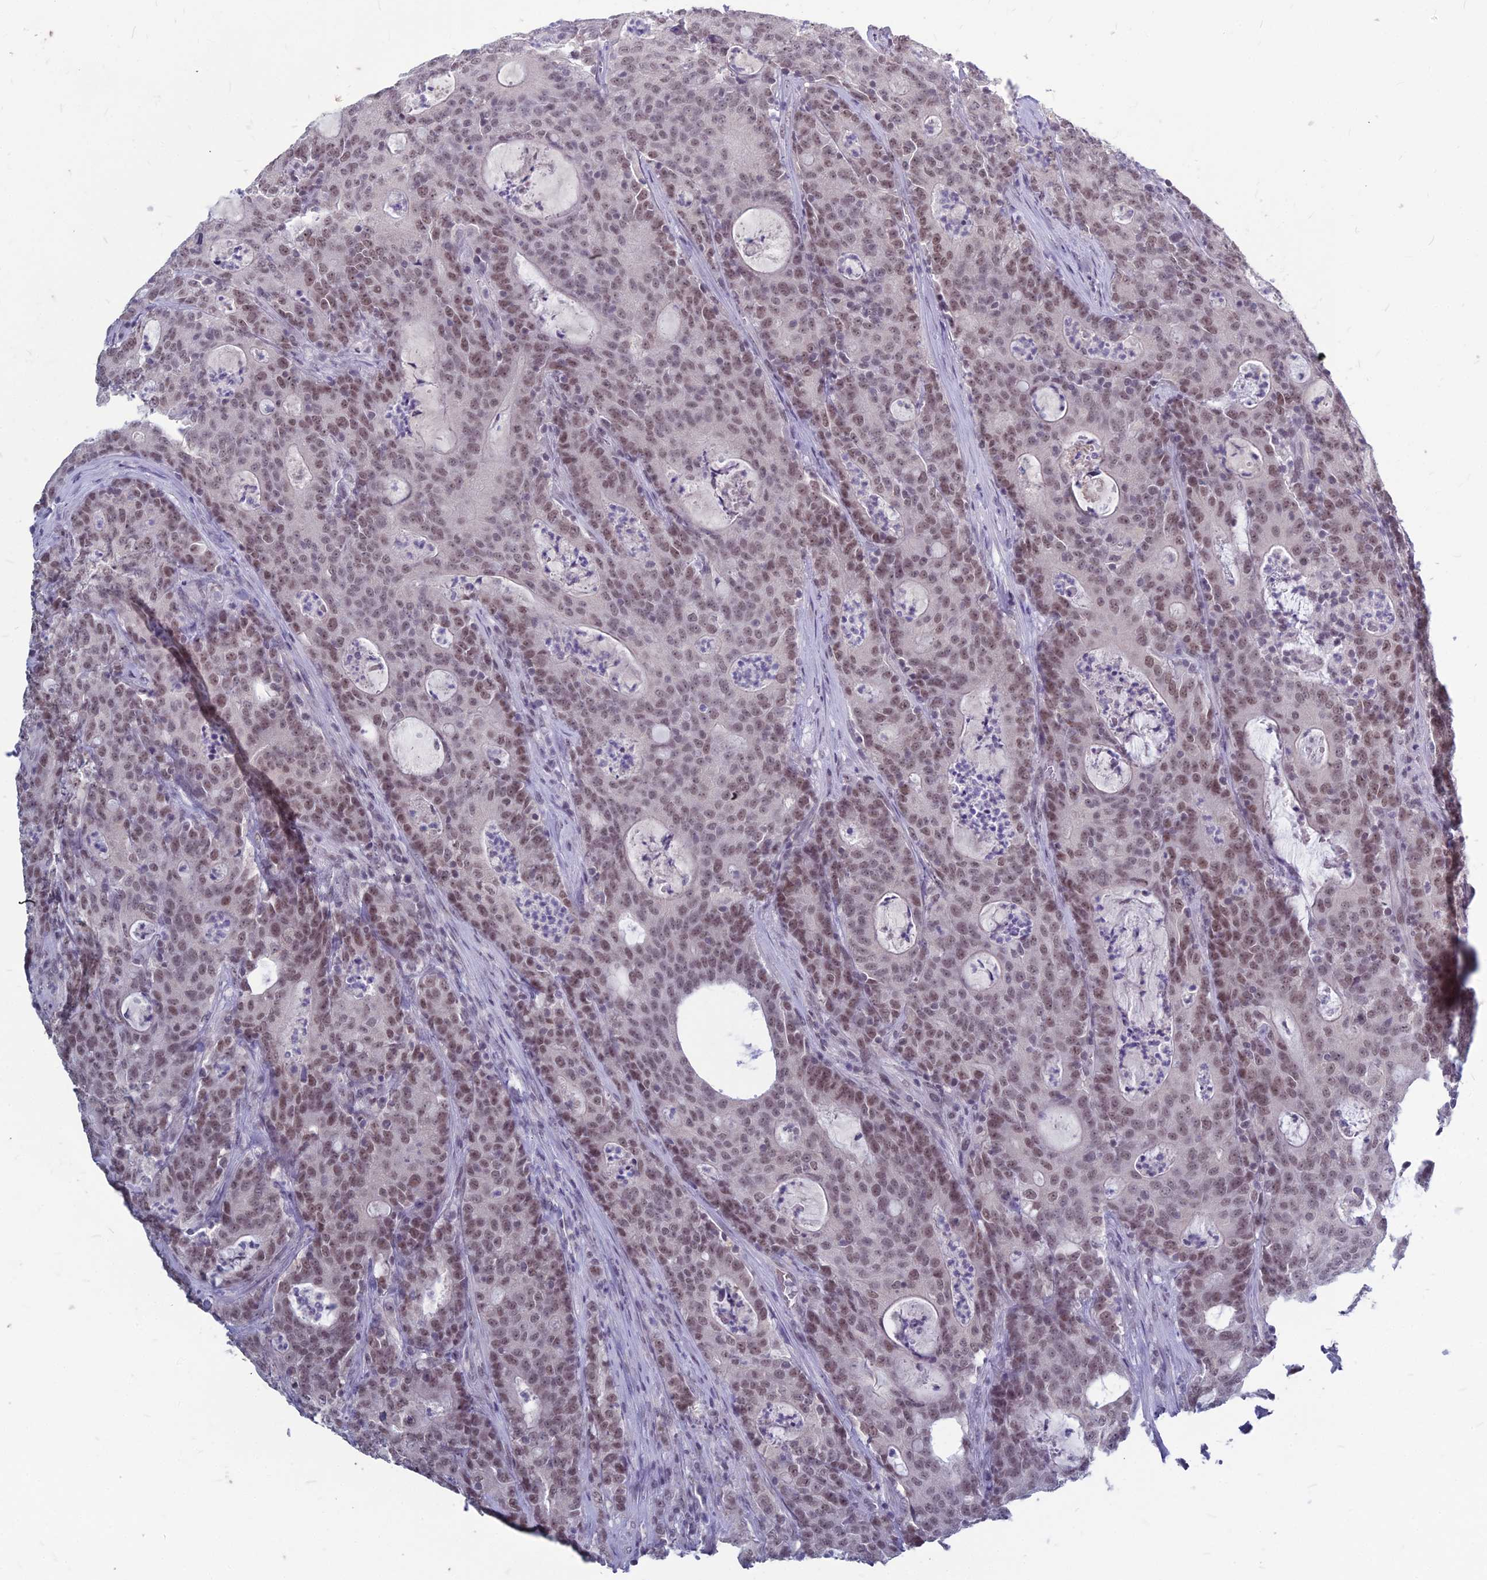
{"staining": {"intensity": "moderate", "quantity": "25%-75%", "location": "nuclear"}, "tissue": "colorectal cancer", "cell_type": "Tumor cells", "image_type": "cancer", "snomed": [{"axis": "morphology", "description": "Adenocarcinoma, NOS"}, {"axis": "topography", "description": "Colon"}], "caption": "Moderate nuclear expression for a protein is present in approximately 25%-75% of tumor cells of colorectal cancer (adenocarcinoma) using immunohistochemistry.", "gene": "KAT7", "patient": {"sex": "male", "age": 83}}